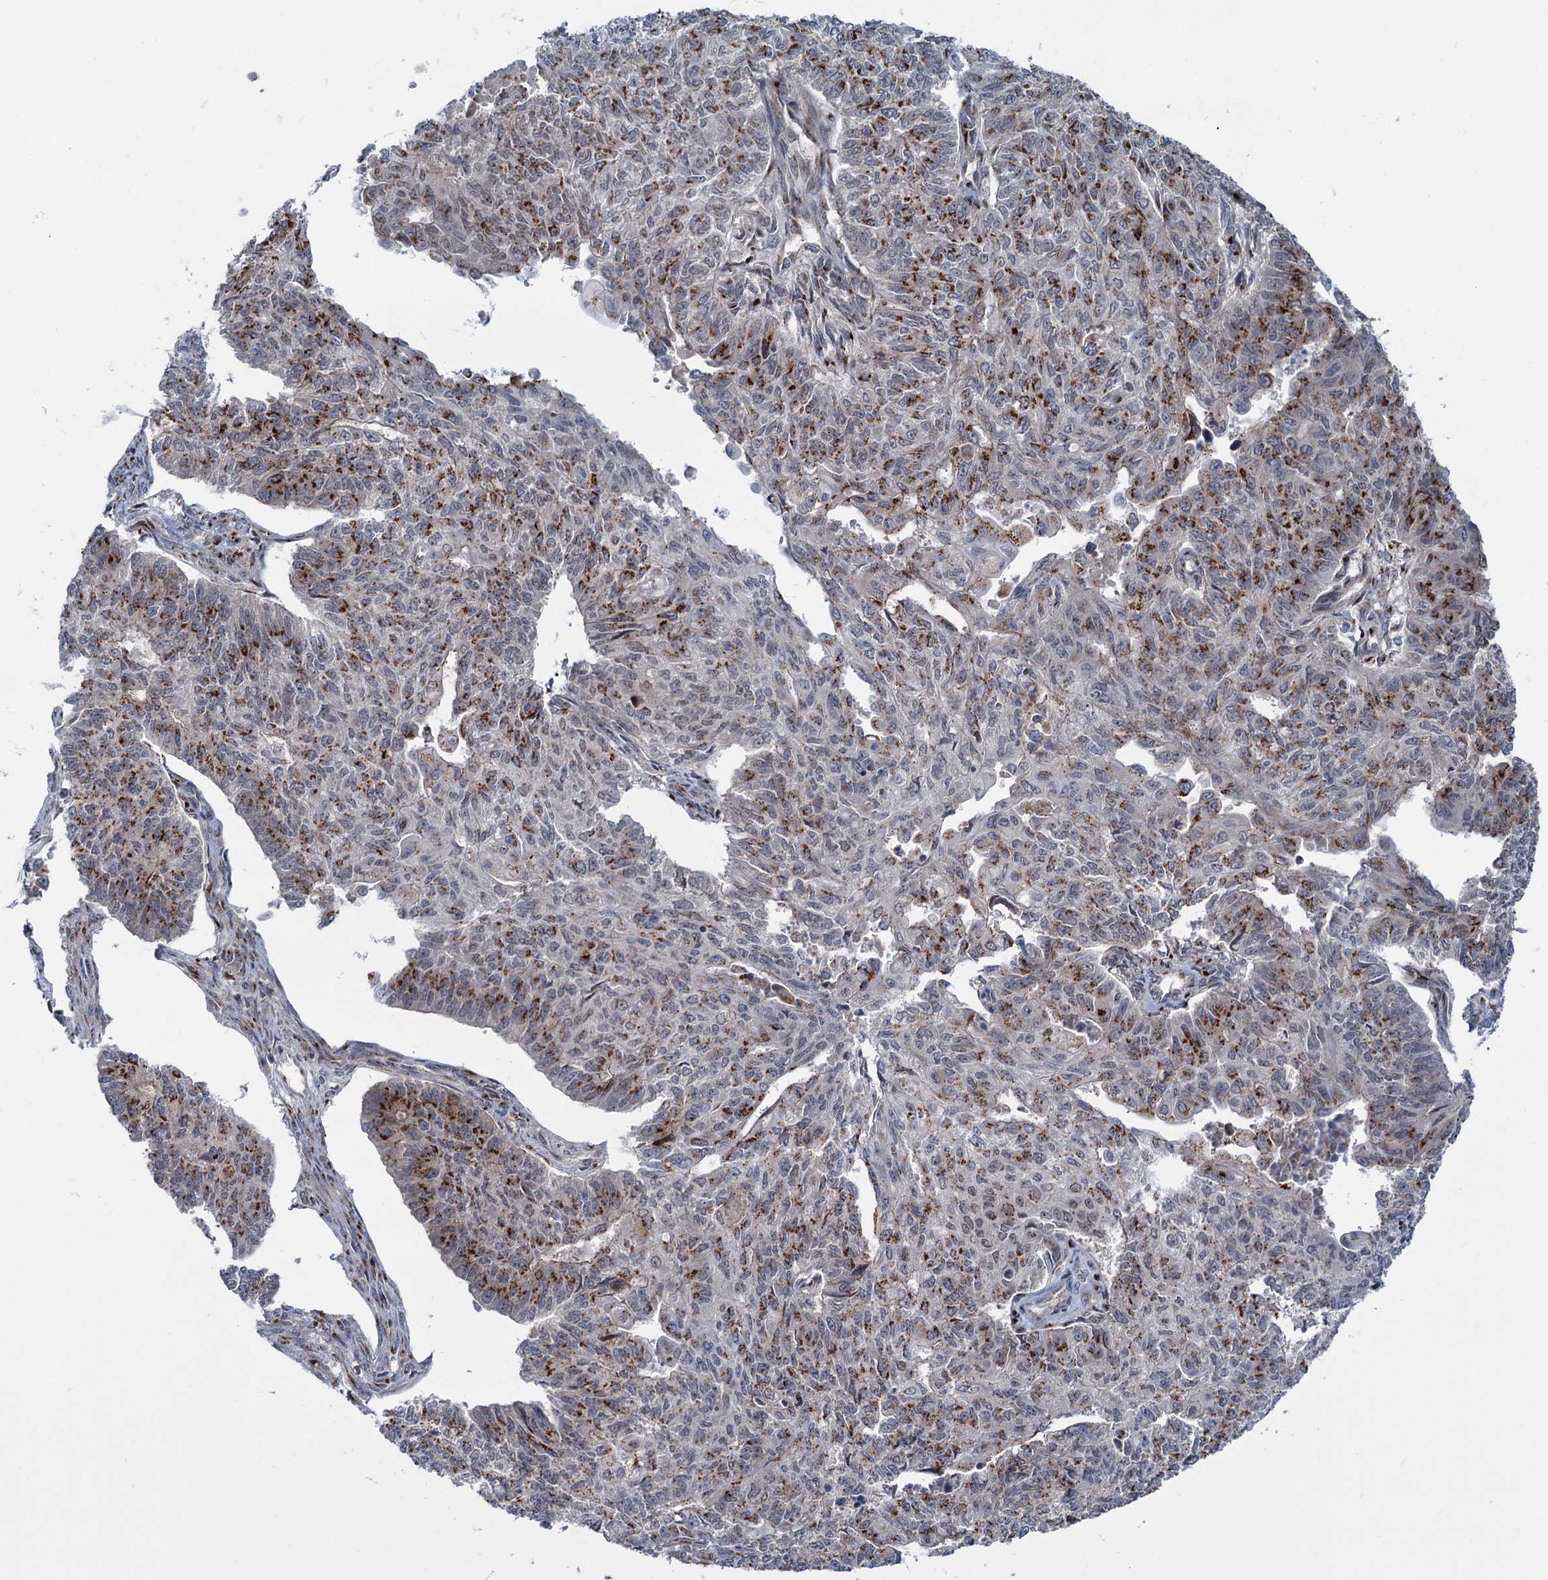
{"staining": {"intensity": "strong", "quantity": "25%-75%", "location": "cytoplasmic/membranous"}, "tissue": "endometrial cancer", "cell_type": "Tumor cells", "image_type": "cancer", "snomed": [{"axis": "morphology", "description": "Adenocarcinoma, NOS"}, {"axis": "topography", "description": "Endometrium"}], "caption": "Brown immunohistochemical staining in human endometrial cancer (adenocarcinoma) displays strong cytoplasmic/membranous positivity in approximately 25%-75% of tumor cells.", "gene": "ELP4", "patient": {"sex": "female", "age": 32}}